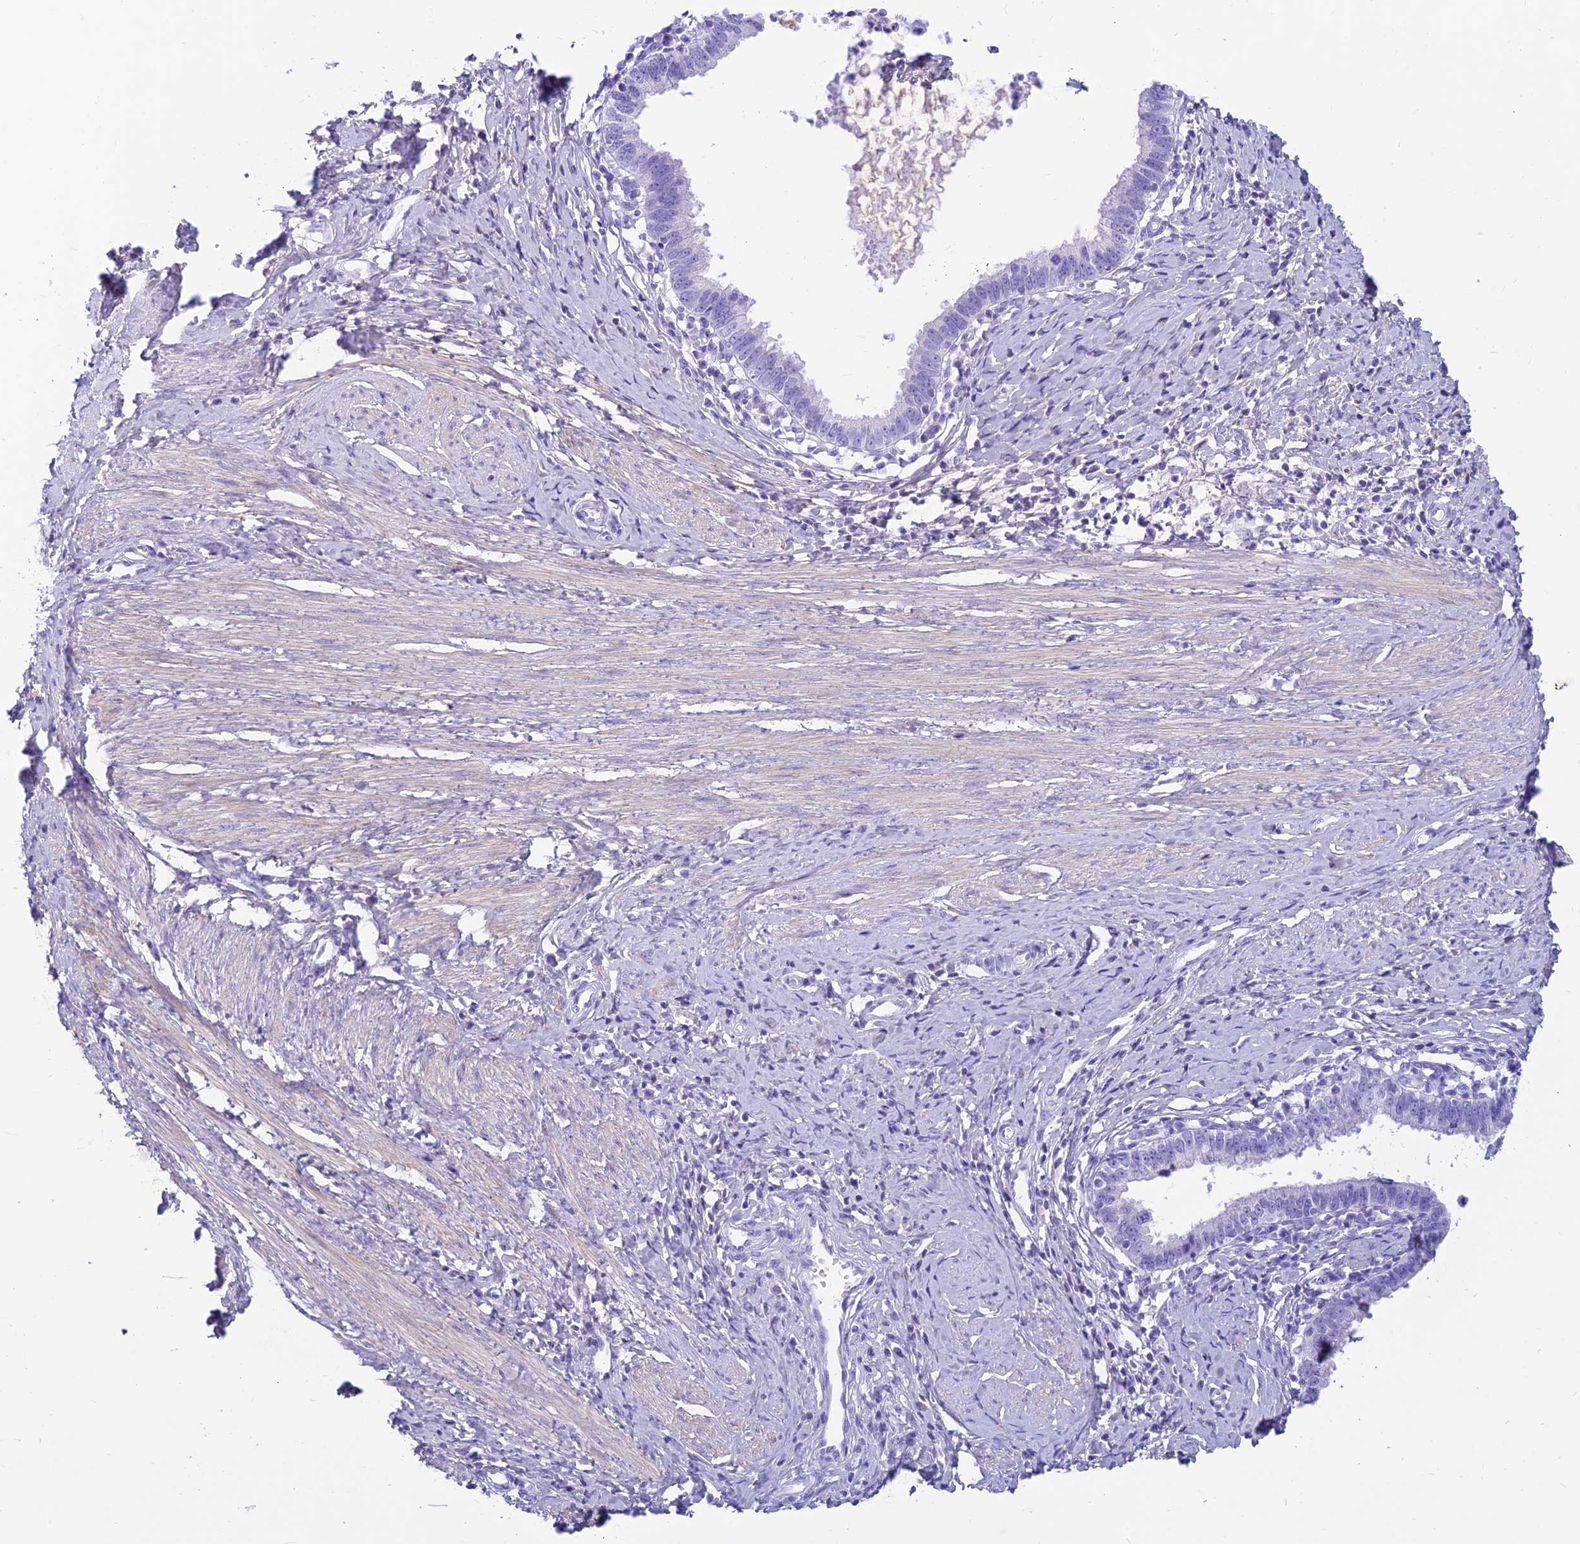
{"staining": {"intensity": "negative", "quantity": "none", "location": "none"}, "tissue": "cervical cancer", "cell_type": "Tumor cells", "image_type": "cancer", "snomed": [{"axis": "morphology", "description": "Adenocarcinoma, NOS"}, {"axis": "topography", "description": "Cervix"}], "caption": "Tumor cells are negative for protein expression in human cervical adenocarcinoma.", "gene": "PRNP", "patient": {"sex": "female", "age": 36}}